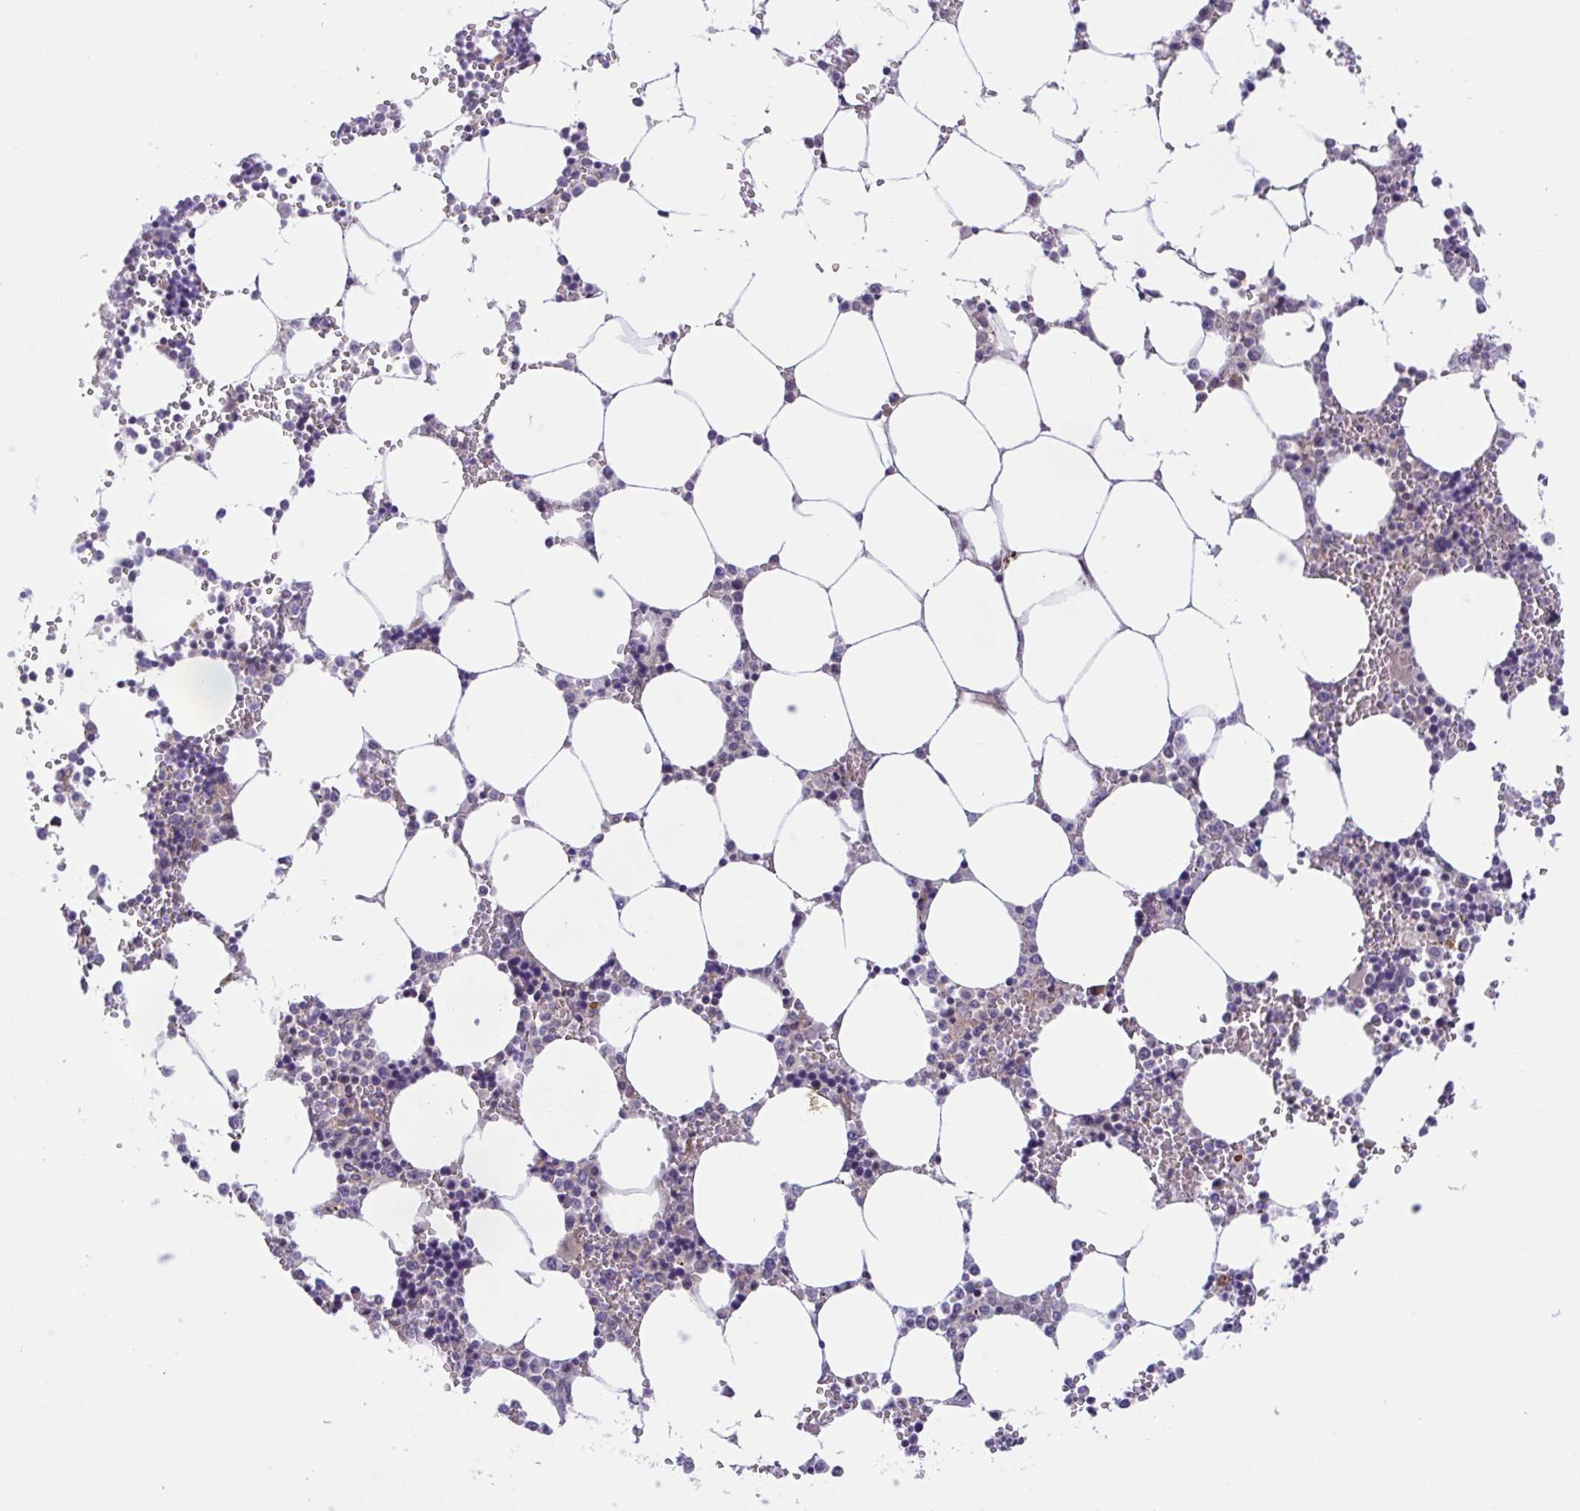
{"staining": {"intensity": "weak", "quantity": "<25%", "location": "cytoplasmic/membranous"}, "tissue": "bone marrow", "cell_type": "Hematopoietic cells", "image_type": "normal", "snomed": [{"axis": "morphology", "description": "Normal tissue, NOS"}, {"axis": "topography", "description": "Bone marrow"}], "caption": "High magnification brightfield microscopy of normal bone marrow stained with DAB (3,3'-diaminobenzidine) (brown) and counterstained with hematoxylin (blue): hematopoietic cells show no significant positivity.", "gene": "TTC7B", "patient": {"sex": "male", "age": 64}}